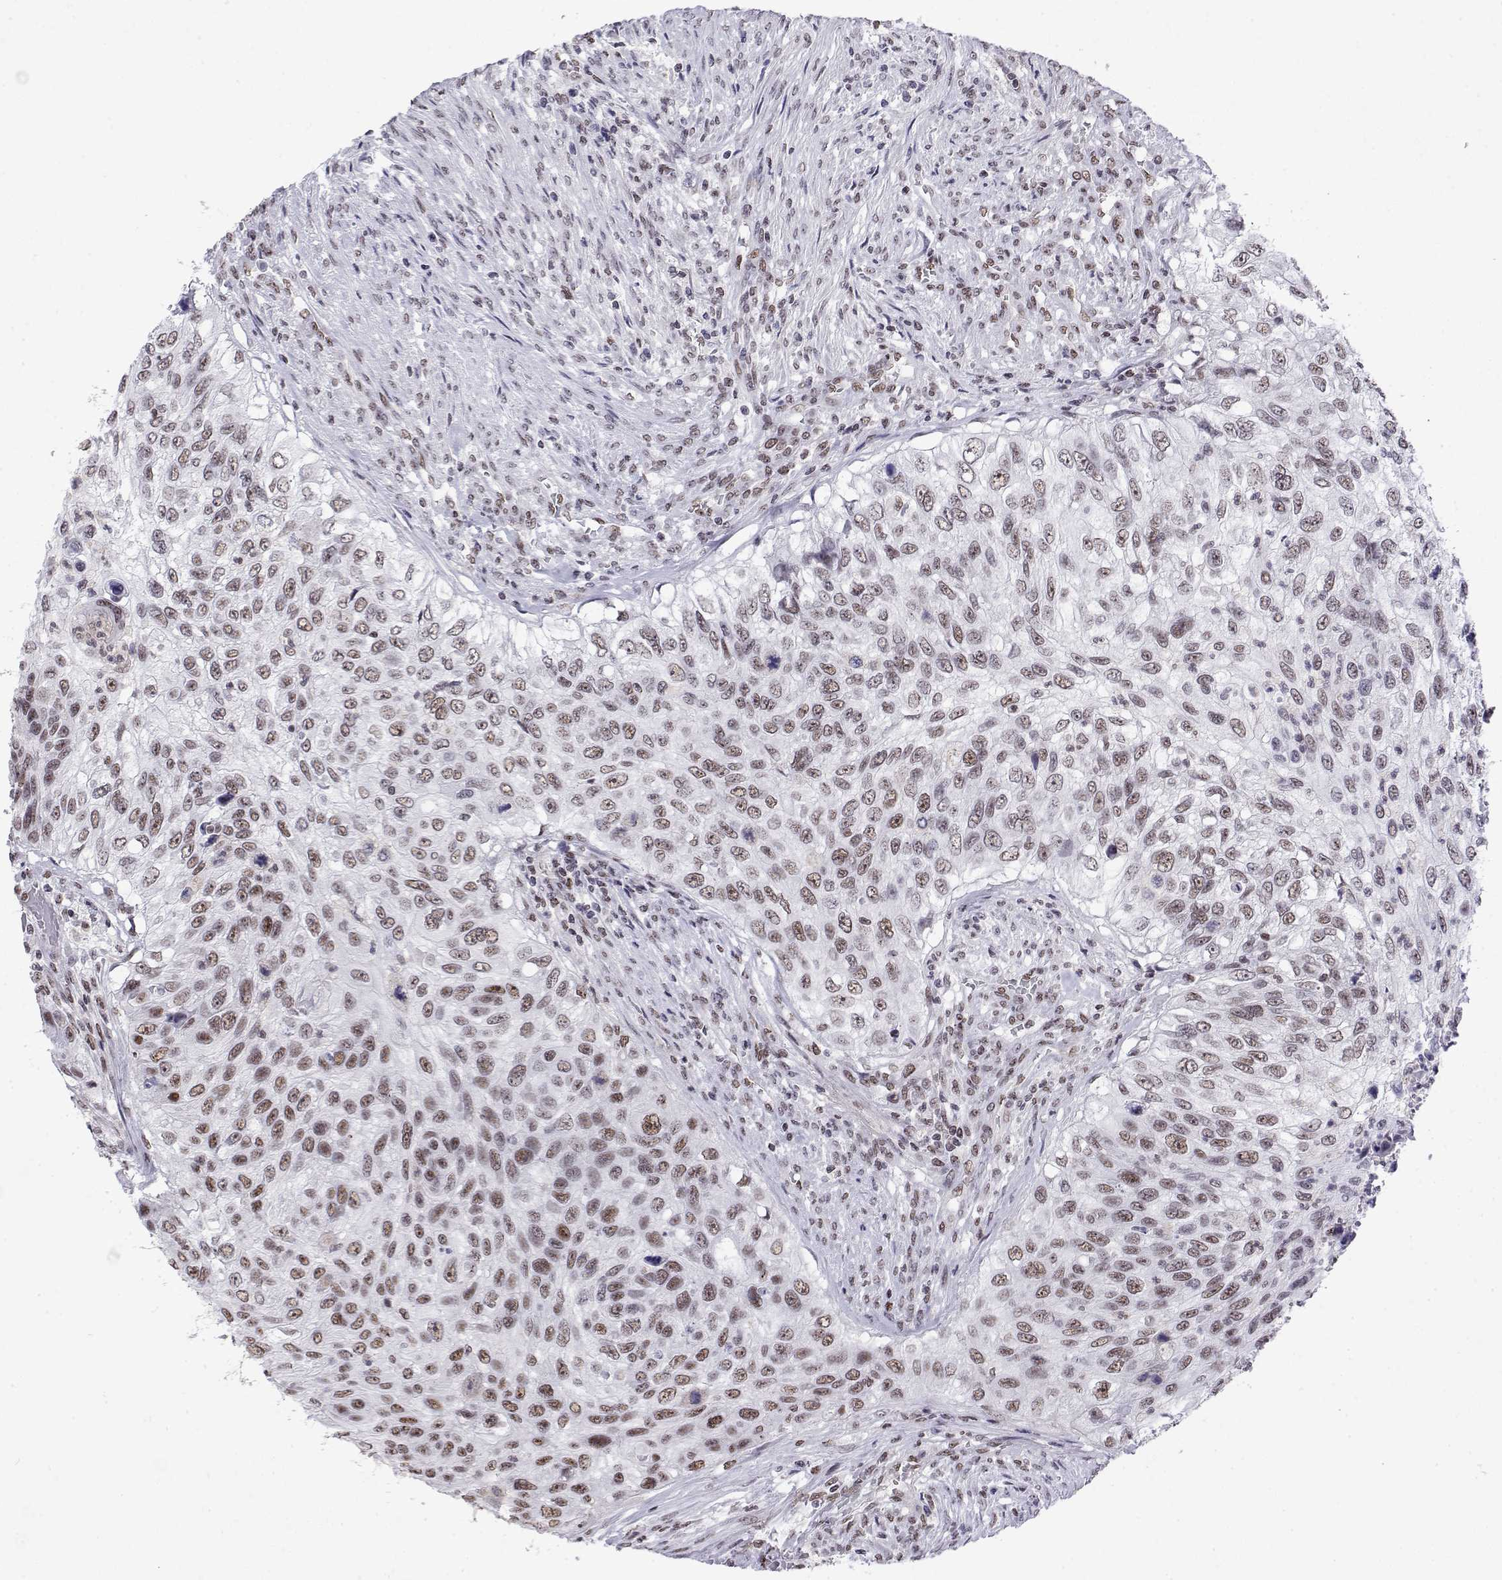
{"staining": {"intensity": "moderate", "quantity": ">75%", "location": "nuclear"}, "tissue": "urothelial cancer", "cell_type": "Tumor cells", "image_type": "cancer", "snomed": [{"axis": "morphology", "description": "Urothelial carcinoma, High grade"}, {"axis": "topography", "description": "Urinary bladder"}], "caption": "The micrograph shows a brown stain indicating the presence of a protein in the nuclear of tumor cells in urothelial carcinoma (high-grade). (Brightfield microscopy of DAB IHC at high magnification).", "gene": "POLDIP3", "patient": {"sex": "female", "age": 60}}